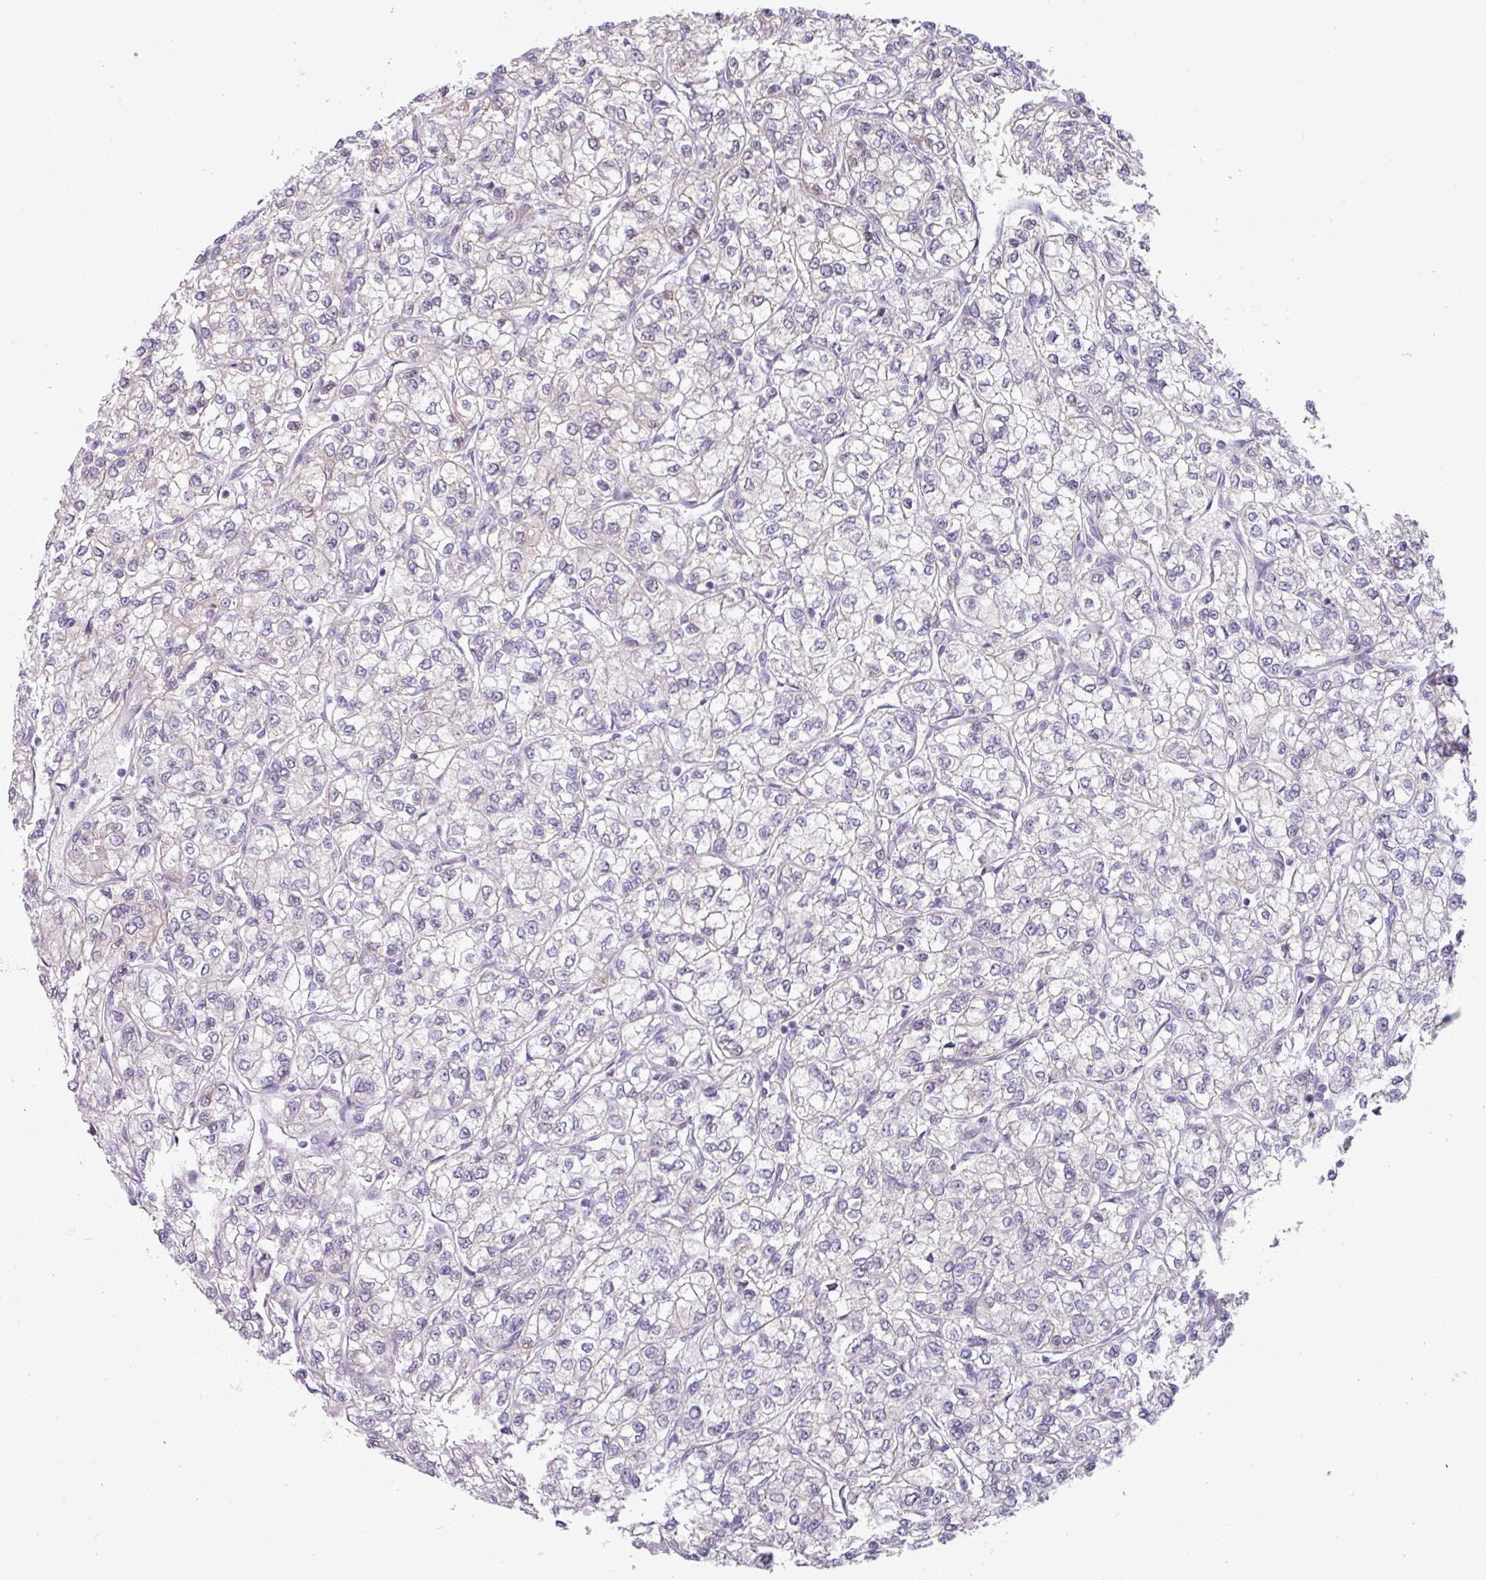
{"staining": {"intensity": "weak", "quantity": "<25%", "location": "cytoplasmic/membranous"}, "tissue": "renal cancer", "cell_type": "Tumor cells", "image_type": "cancer", "snomed": [{"axis": "morphology", "description": "Adenocarcinoma, NOS"}, {"axis": "topography", "description": "Kidney"}], "caption": "This is an immunohistochemistry image of adenocarcinoma (renal). There is no expression in tumor cells.", "gene": "ZNF615", "patient": {"sex": "male", "age": 59}}